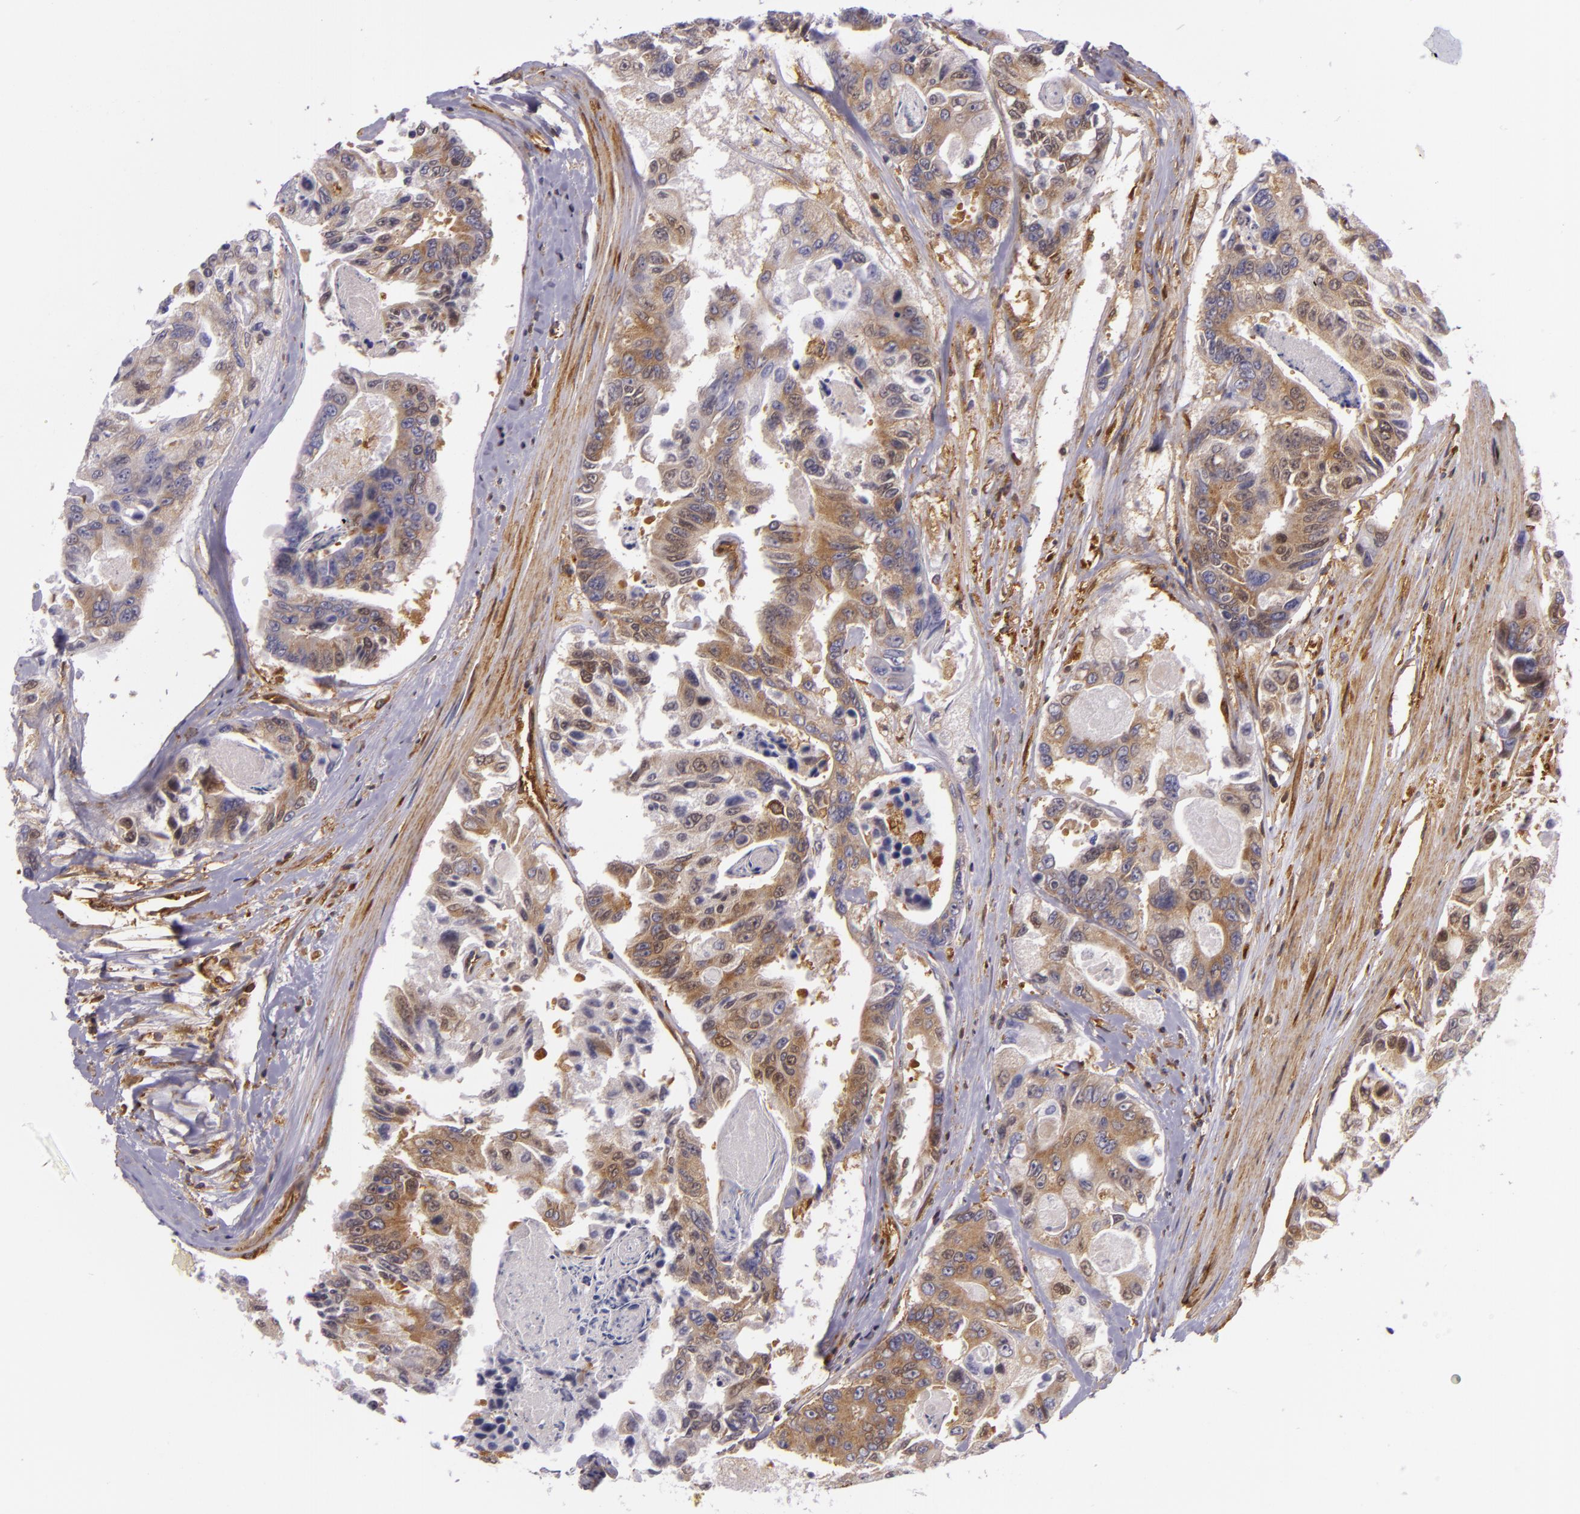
{"staining": {"intensity": "moderate", "quantity": ">75%", "location": "cytoplasmic/membranous"}, "tissue": "colorectal cancer", "cell_type": "Tumor cells", "image_type": "cancer", "snomed": [{"axis": "morphology", "description": "Adenocarcinoma, NOS"}, {"axis": "topography", "description": "Colon"}], "caption": "Protein staining displays moderate cytoplasmic/membranous expression in approximately >75% of tumor cells in colorectal adenocarcinoma.", "gene": "TLN1", "patient": {"sex": "female", "age": 86}}